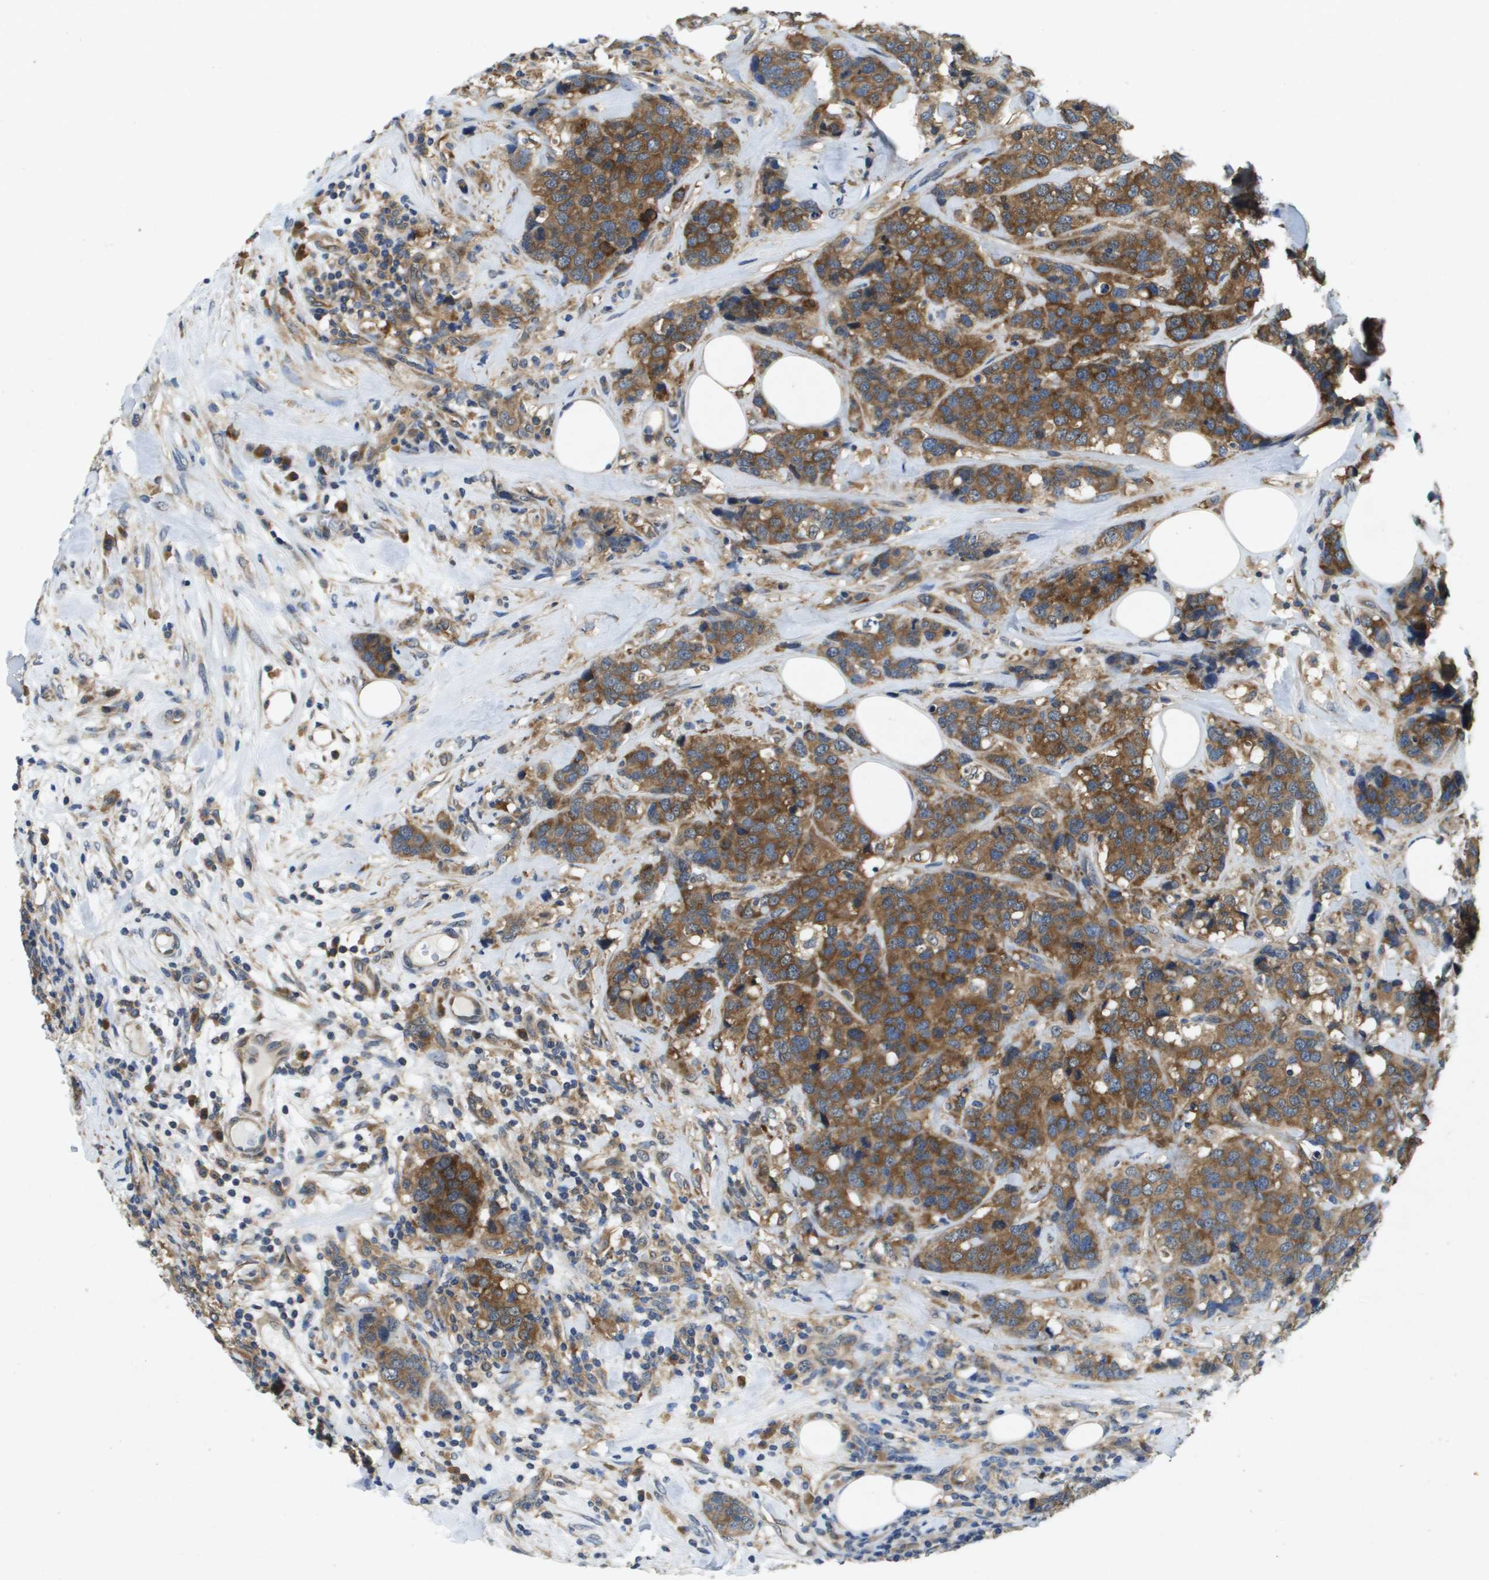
{"staining": {"intensity": "moderate", "quantity": "25%-75%", "location": "cytoplasmic/membranous"}, "tissue": "breast cancer", "cell_type": "Tumor cells", "image_type": "cancer", "snomed": [{"axis": "morphology", "description": "Lobular carcinoma"}, {"axis": "topography", "description": "Breast"}], "caption": "The image reveals immunohistochemical staining of breast lobular carcinoma. There is moderate cytoplasmic/membranous staining is identified in about 25%-75% of tumor cells.", "gene": "PTPRT", "patient": {"sex": "female", "age": 59}}